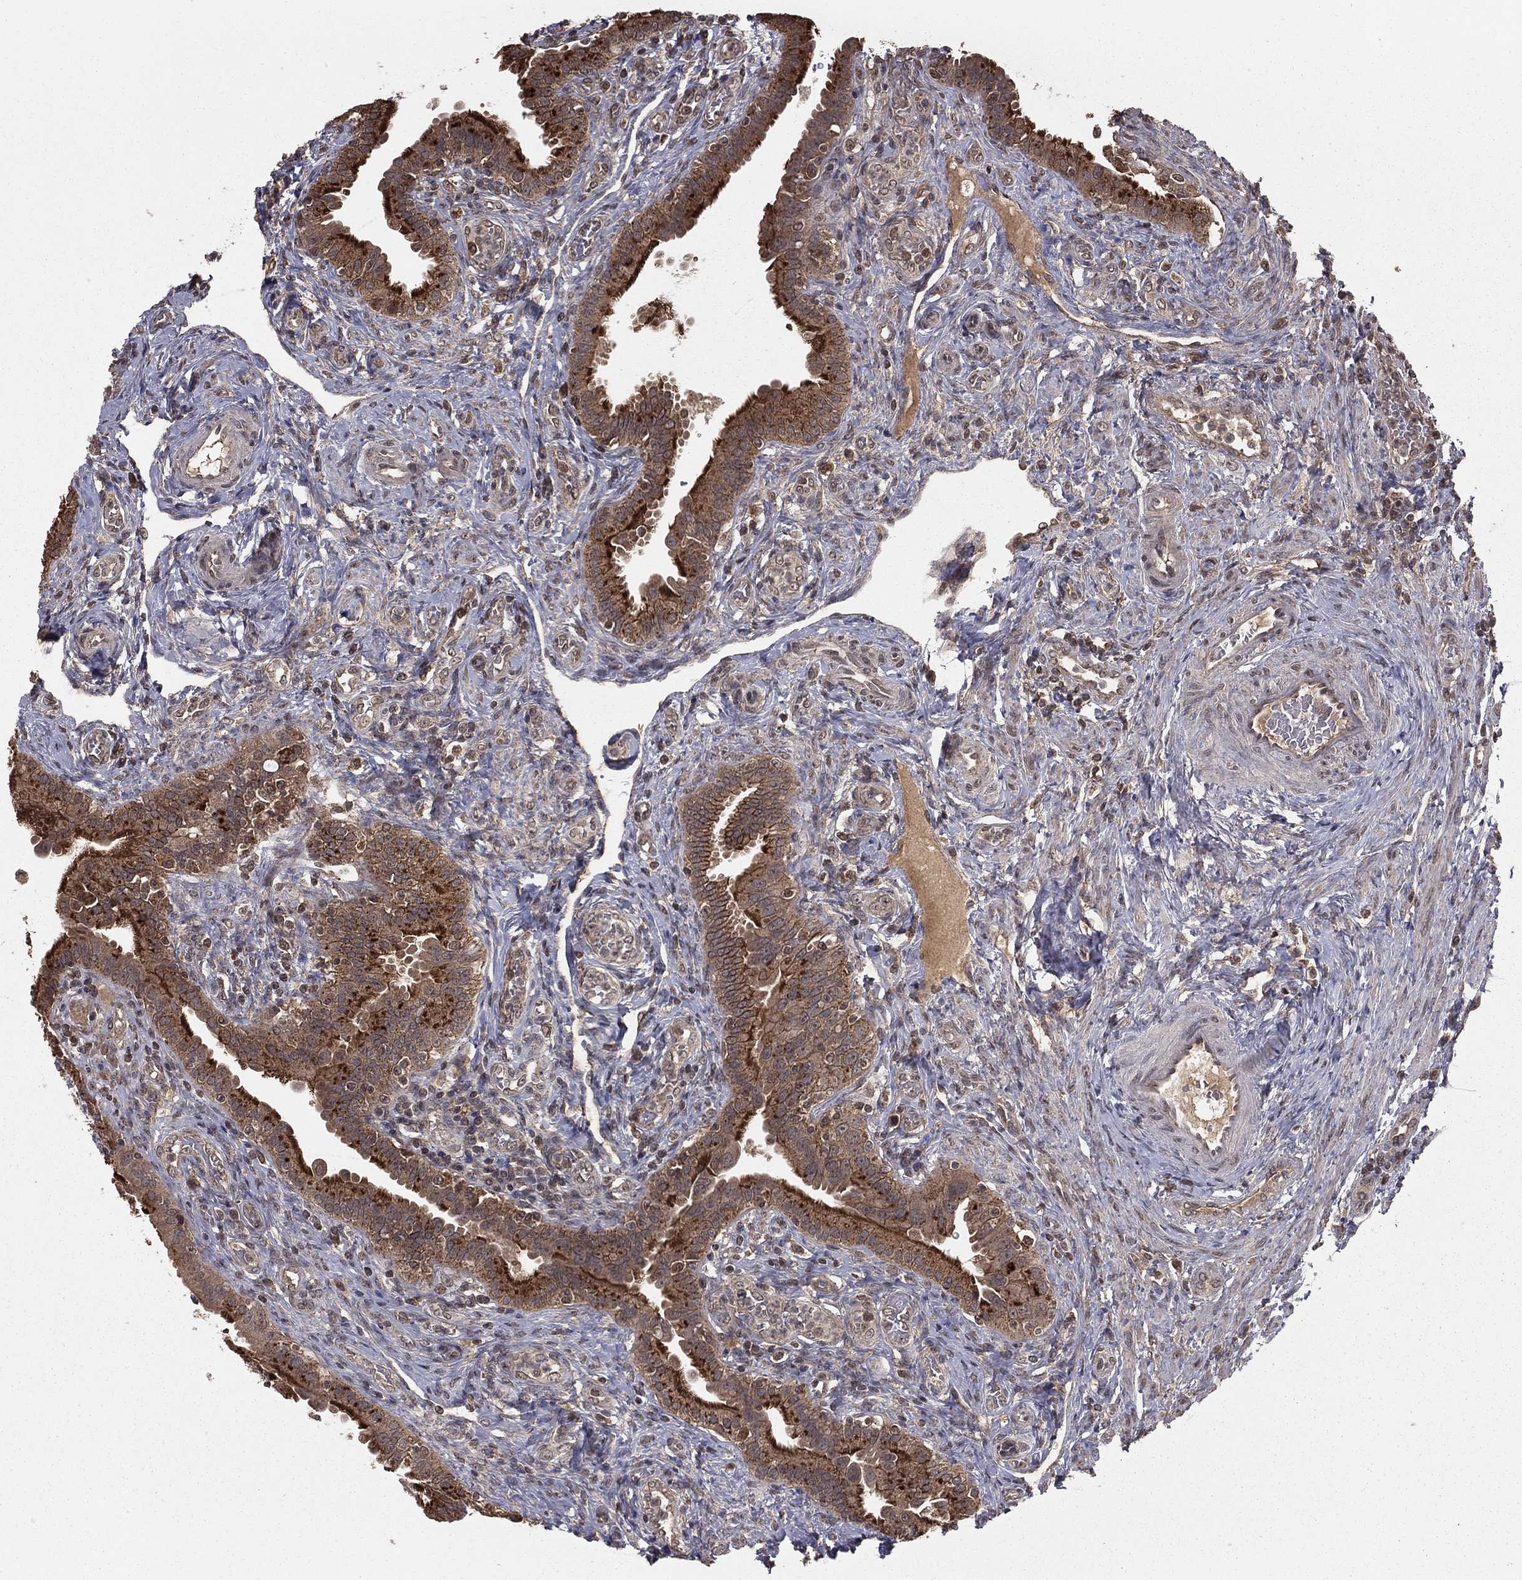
{"staining": {"intensity": "strong", "quantity": "<25%", "location": "cytoplasmic/membranous"}, "tissue": "fallopian tube", "cell_type": "Glandular cells", "image_type": "normal", "snomed": [{"axis": "morphology", "description": "Normal tissue, NOS"}, {"axis": "topography", "description": "Fallopian tube"}], "caption": "Strong cytoplasmic/membranous positivity is appreciated in approximately <25% of glandular cells in unremarkable fallopian tube. (DAB (3,3'-diaminobenzidine) IHC, brown staining for protein, blue staining for nuclei).", "gene": "ZDHHC15", "patient": {"sex": "female", "age": 41}}